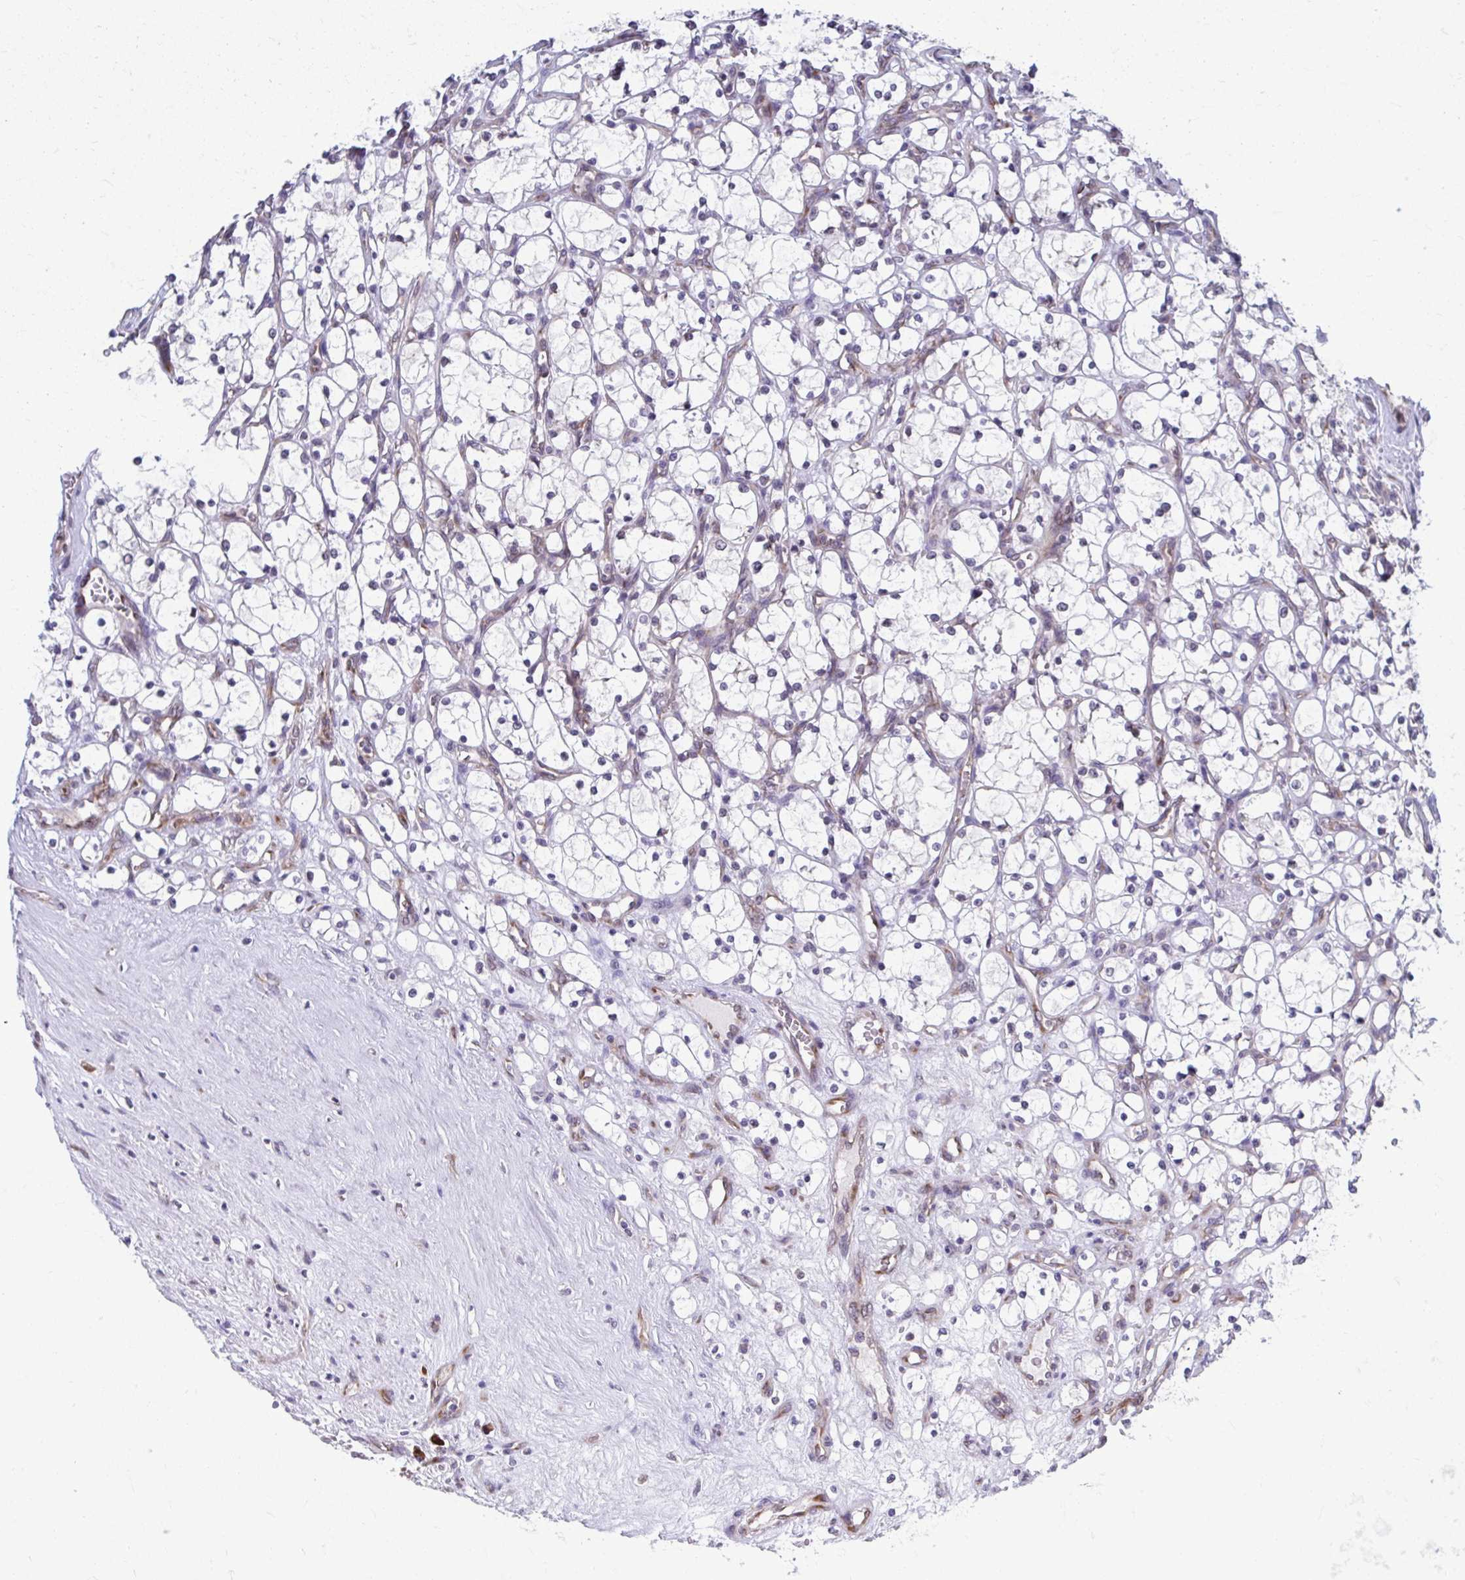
{"staining": {"intensity": "negative", "quantity": "none", "location": "none"}, "tissue": "renal cancer", "cell_type": "Tumor cells", "image_type": "cancer", "snomed": [{"axis": "morphology", "description": "Adenocarcinoma, NOS"}, {"axis": "topography", "description": "Kidney"}], "caption": "Tumor cells show no significant protein positivity in renal adenocarcinoma. (IHC, brightfield microscopy, high magnification).", "gene": "SELENON", "patient": {"sex": "female", "age": 69}}